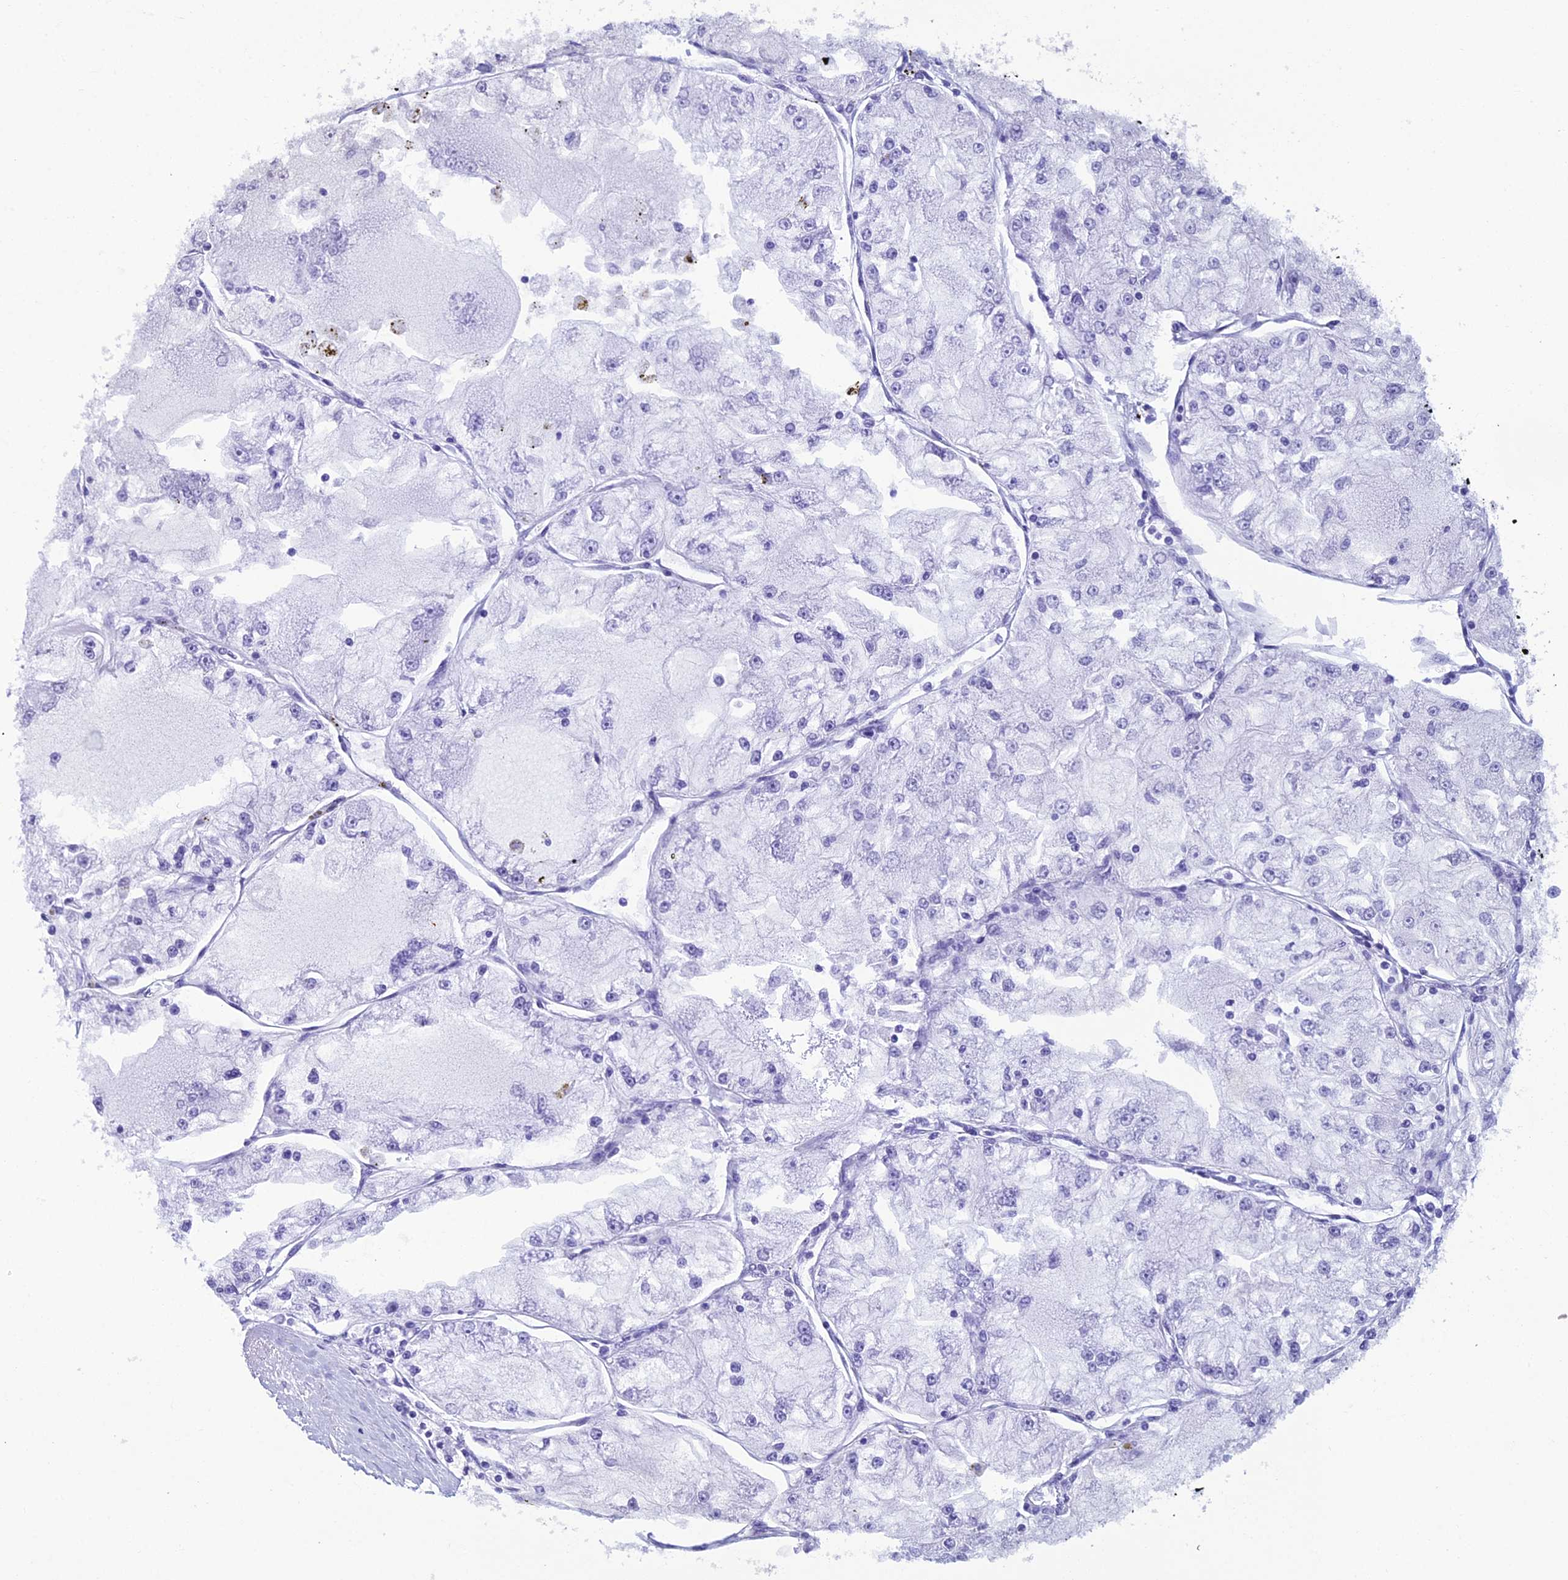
{"staining": {"intensity": "negative", "quantity": "none", "location": "none"}, "tissue": "renal cancer", "cell_type": "Tumor cells", "image_type": "cancer", "snomed": [{"axis": "morphology", "description": "Adenocarcinoma, NOS"}, {"axis": "topography", "description": "Kidney"}], "caption": "Immunohistochemistry (IHC) image of human renal cancer (adenocarcinoma) stained for a protein (brown), which shows no positivity in tumor cells. Brightfield microscopy of immunohistochemistry stained with DAB (3,3'-diaminobenzidine) (brown) and hematoxylin (blue), captured at high magnification.", "gene": "GRWD1", "patient": {"sex": "female", "age": 72}}